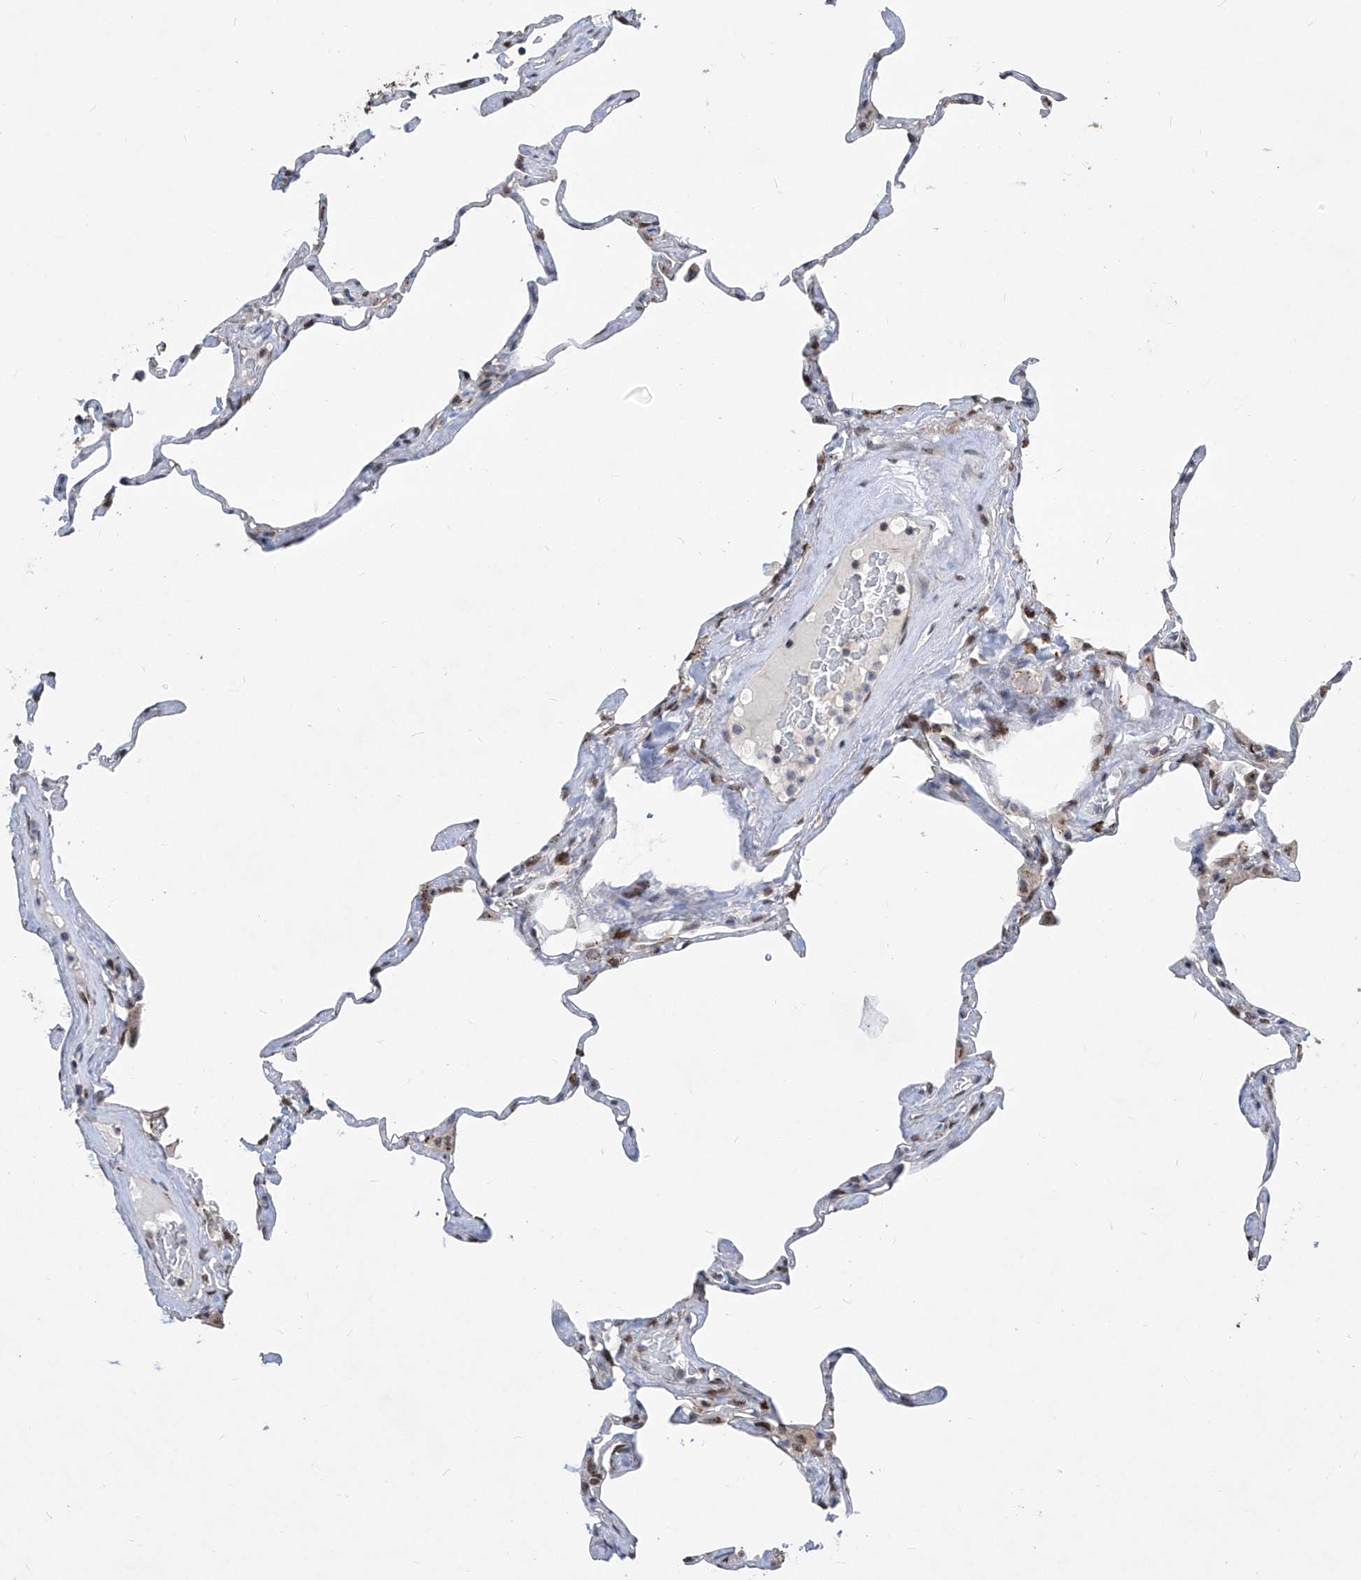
{"staining": {"intensity": "strong", "quantity": "<25%", "location": "cytoplasmic/membranous"}, "tissue": "lung", "cell_type": "Alveolar cells", "image_type": "normal", "snomed": [{"axis": "morphology", "description": "Normal tissue, NOS"}, {"axis": "topography", "description": "Lung"}], "caption": "An immunohistochemistry (IHC) photomicrograph of normal tissue is shown. Protein staining in brown highlights strong cytoplasmic/membranous positivity in lung within alveolar cells. (IHC, brightfield microscopy, high magnification).", "gene": "CETN1", "patient": {"sex": "male", "age": 65}}